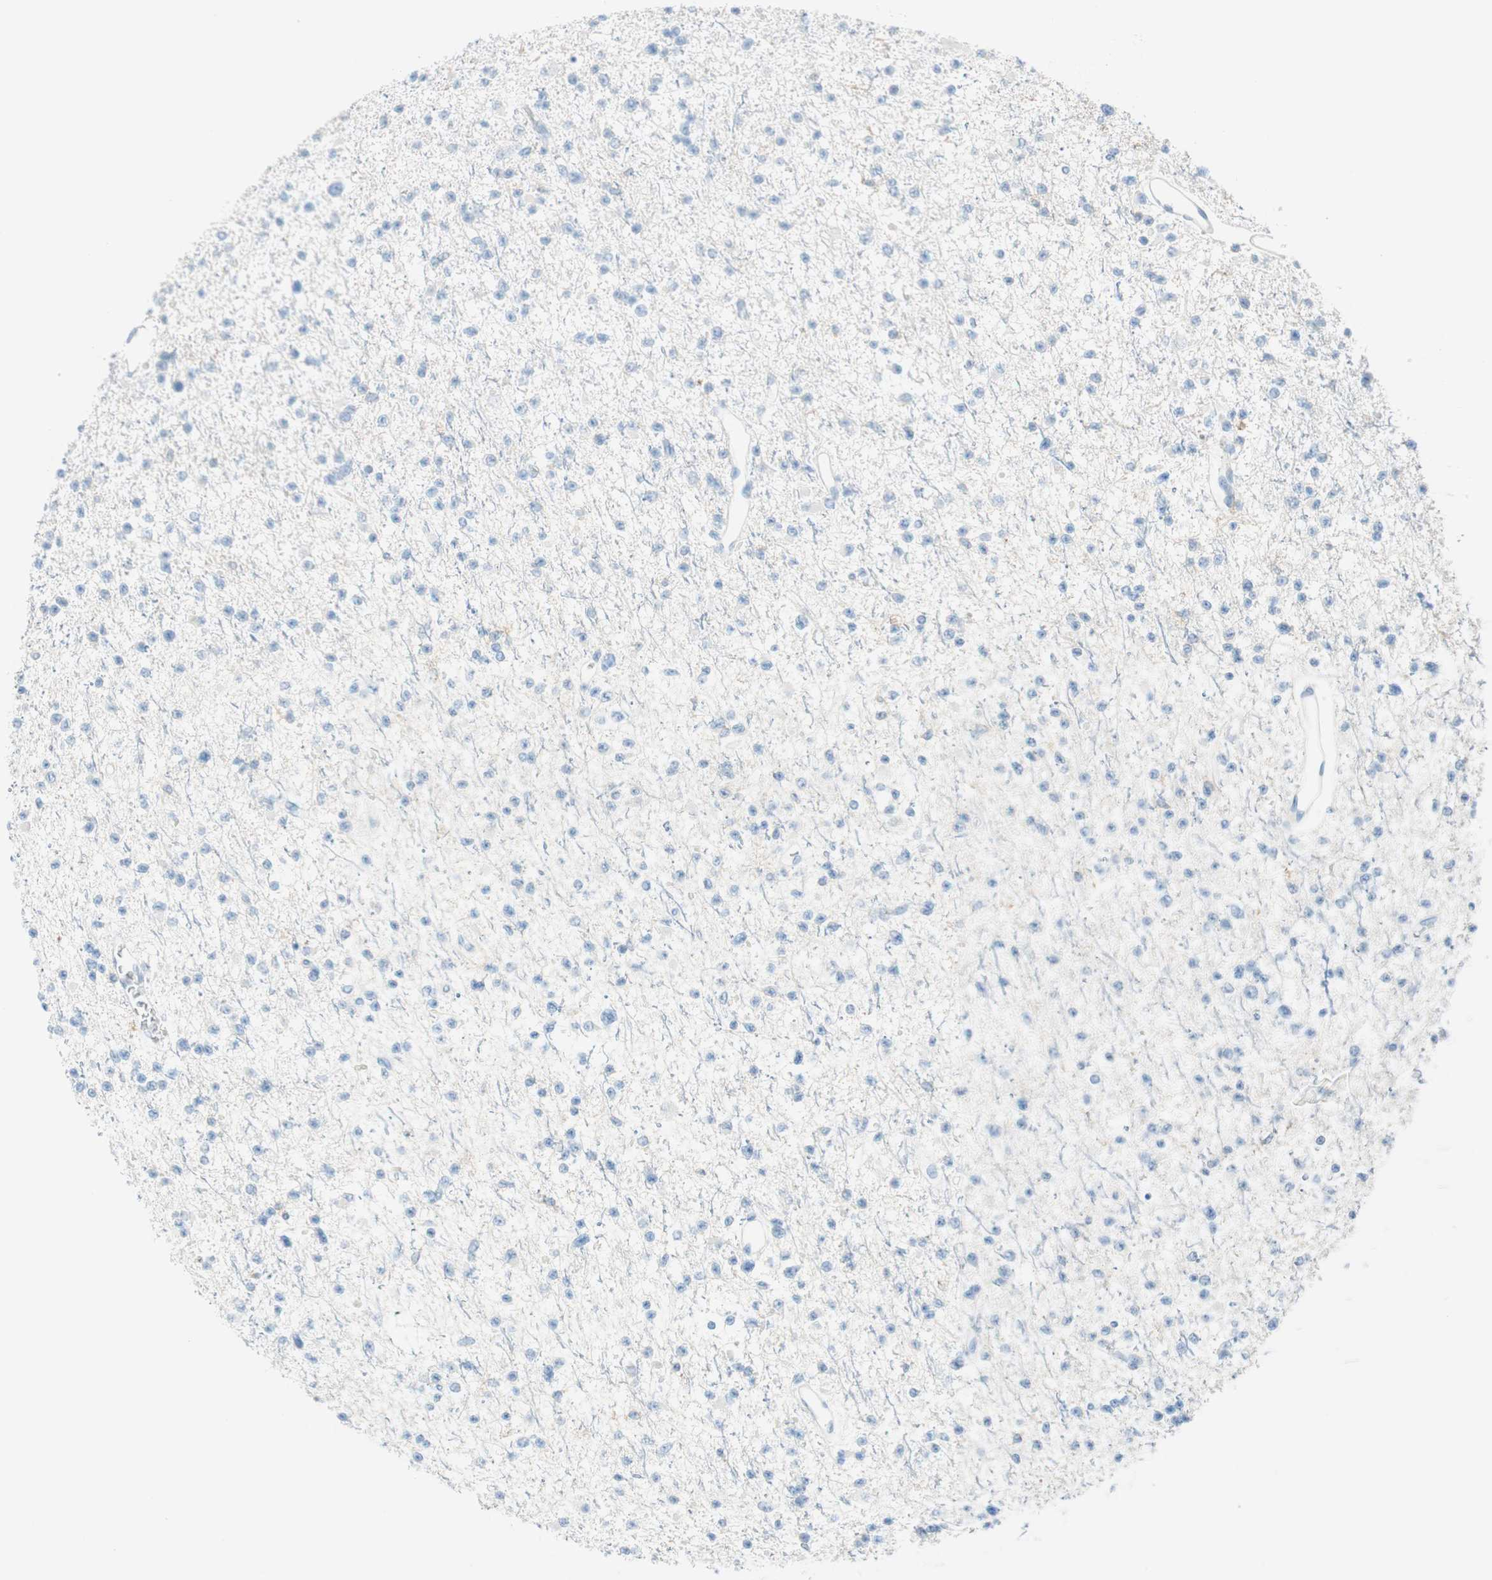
{"staining": {"intensity": "negative", "quantity": "none", "location": "none"}, "tissue": "glioma", "cell_type": "Tumor cells", "image_type": "cancer", "snomed": [{"axis": "morphology", "description": "Glioma, malignant, Low grade"}, {"axis": "topography", "description": "Brain"}], "caption": "Human glioma stained for a protein using IHC reveals no positivity in tumor cells.", "gene": "TNFRSF13C", "patient": {"sex": "female", "age": 22}}